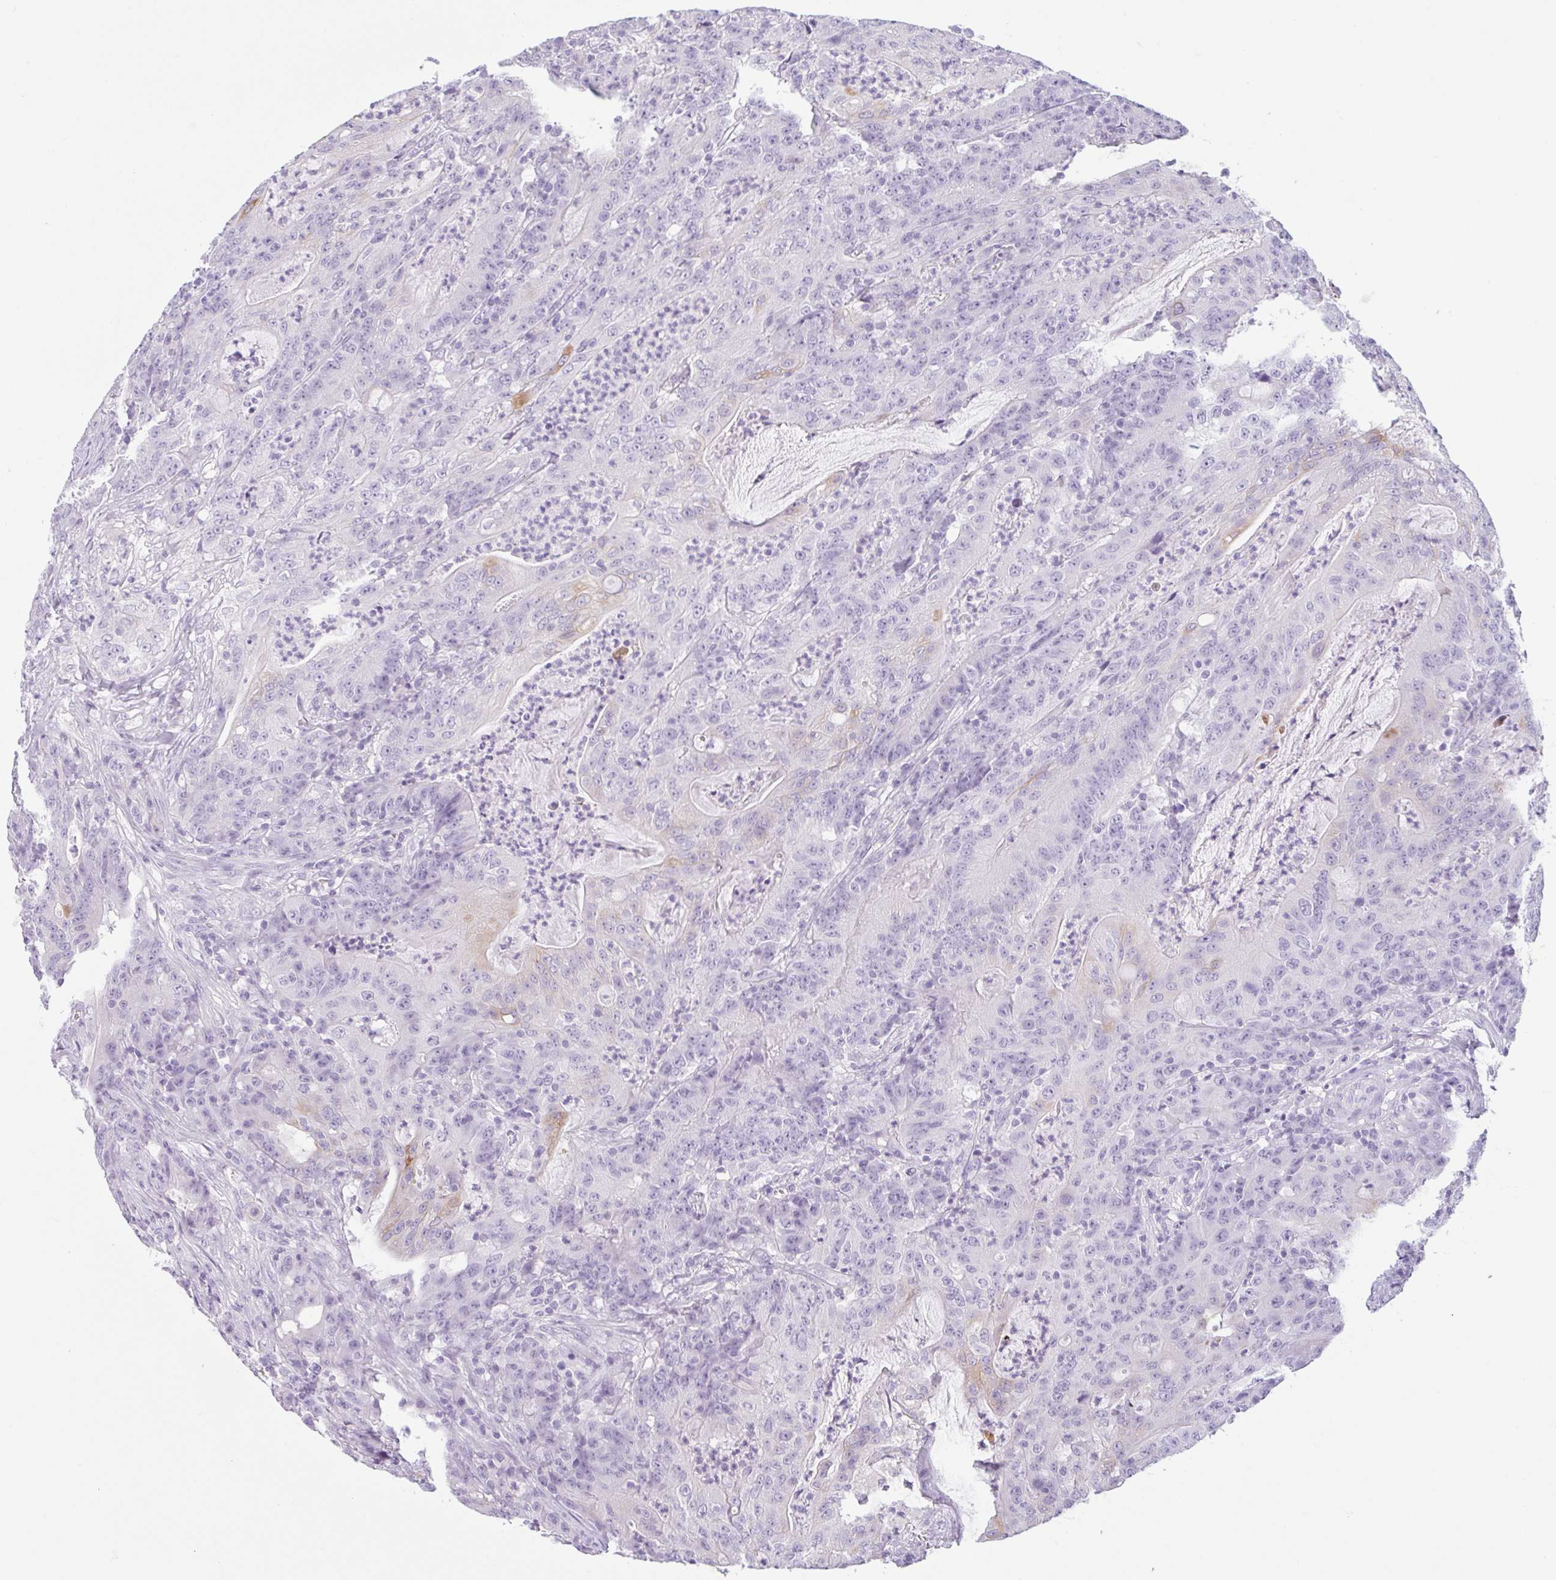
{"staining": {"intensity": "negative", "quantity": "none", "location": "none"}, "tissue": "colorectal cancer", "cell_type": "Tumor cells", "image_type": "cancer", "snomed": [{"axis": "morphology", "description": "Adenocarcinoma, NOS"}, {"axis": "topography", "description": "Colon"}], "caption": "The image demonstrates no significant staining in tumor cells of adenocarcinoma (colorectal). (Stains: DAB (3,3'-diaminobenzidine) IHC with hematoxylin counter stain, Microscopy: brightfield microscopy at high magnification).", "gene": "CTSE", "patient": {"sex": "male", "age": 83}}